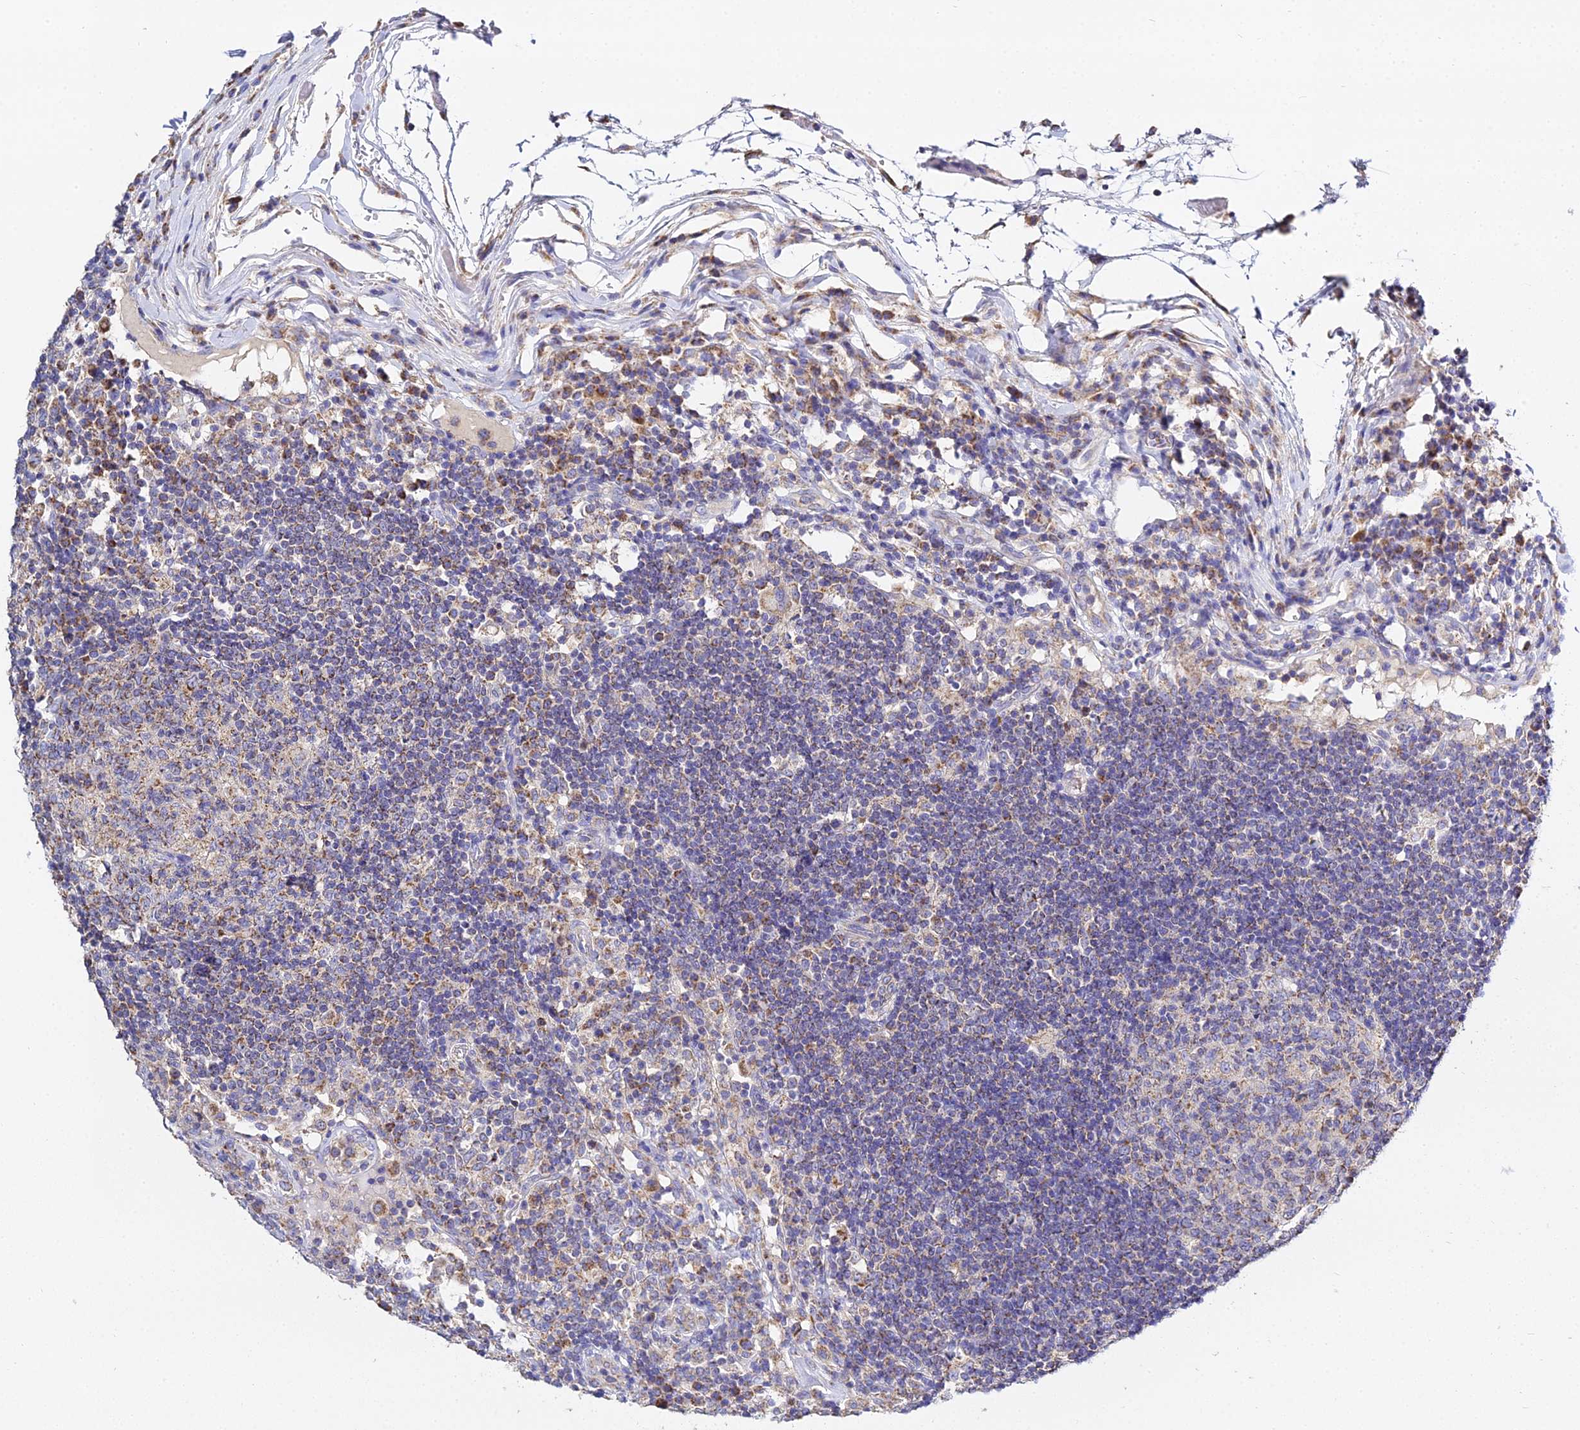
{"staining": {"intensity": "weak", "quantity": "25%-75%", "location": "cytoplasmic/membranous"}, "tissue": "lymph node", "cell_type": "Germinal center cells", "image_type": "normal", "snomed": [{"axis": "morphology", "description": "Normal tissue, NOS"}, {"axis": "topography", "description": "Lymph node"}], "caption": "IHC staining of benign lymph node, which displays low levels of weak cytoplasmic/membranous staining in approximately 25%-75% of germinal center cells indicating weak cytoplasmic/membranous protein positivity. The staining was performed using DAB (3,3'-diaminobenzidine) (brown) for protein detection and nuclei were counterstained in hematoxylin (blue).", "gene": "TYW5", "patient": {"sex": "female", "age": 53}}